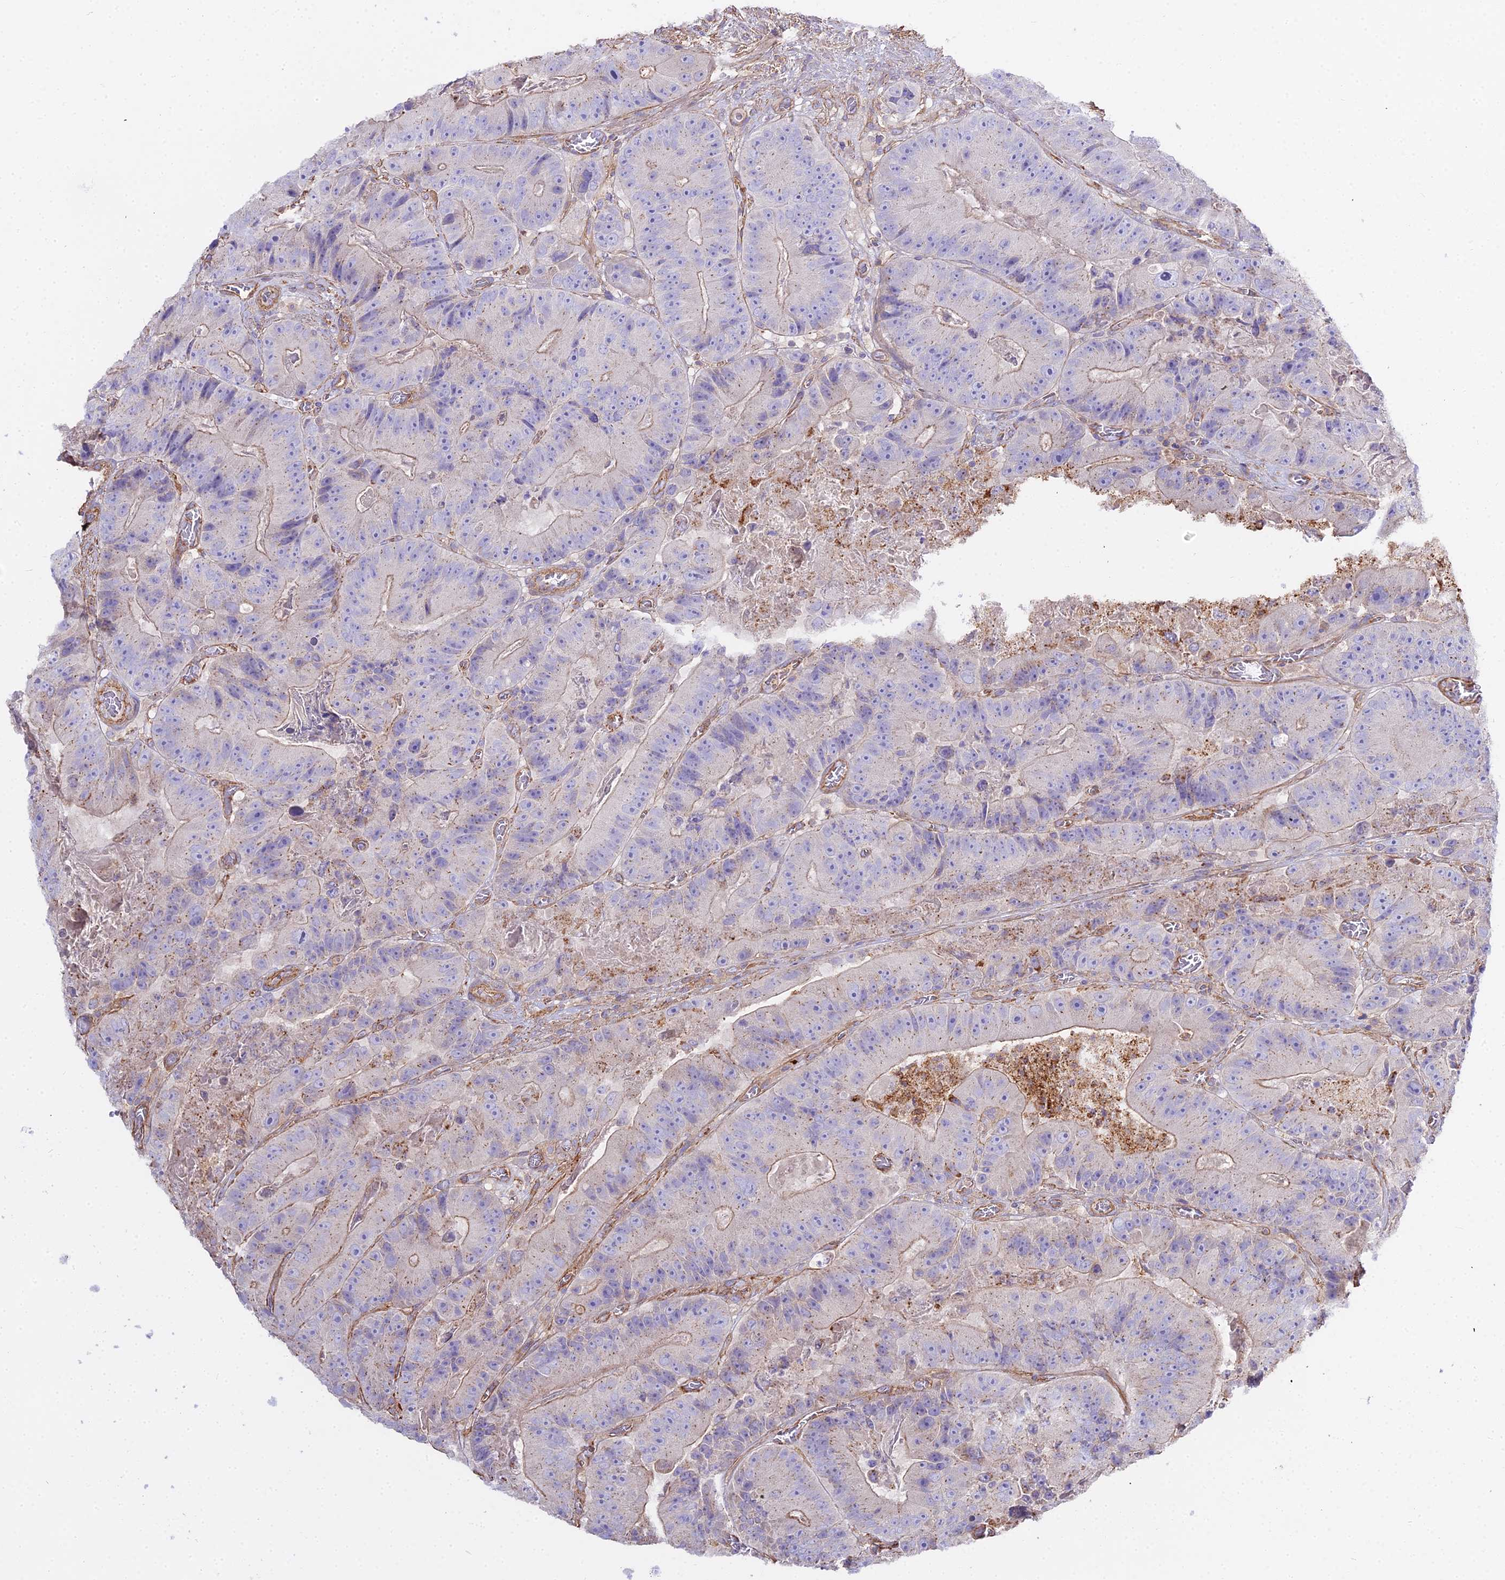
{"staining": {"intensity": "weak", "quantity": "25%-75%", "location": "cytoplasmic/membranous"}, "tissue": "colorectal cancer", "cell_type": "Tumor cells", "image_type": "cancer", "snomed": [{"axis": "morphology", "description": "Adenocarcinoma, NOS"}, {"axis": "topography", "description": "Colon"}], "caption": "Colorectal cancer (adenocarcinoma) stained for a protein demonstrates weak cytoplasmic/membranous positivity in tumor cells. (DAB (3,3'-diaminobenzidine) IHC with brightfield microscopy, high magnification).", "gene": "GLYAT", "patient": {"sex": "female", "age": 86}}